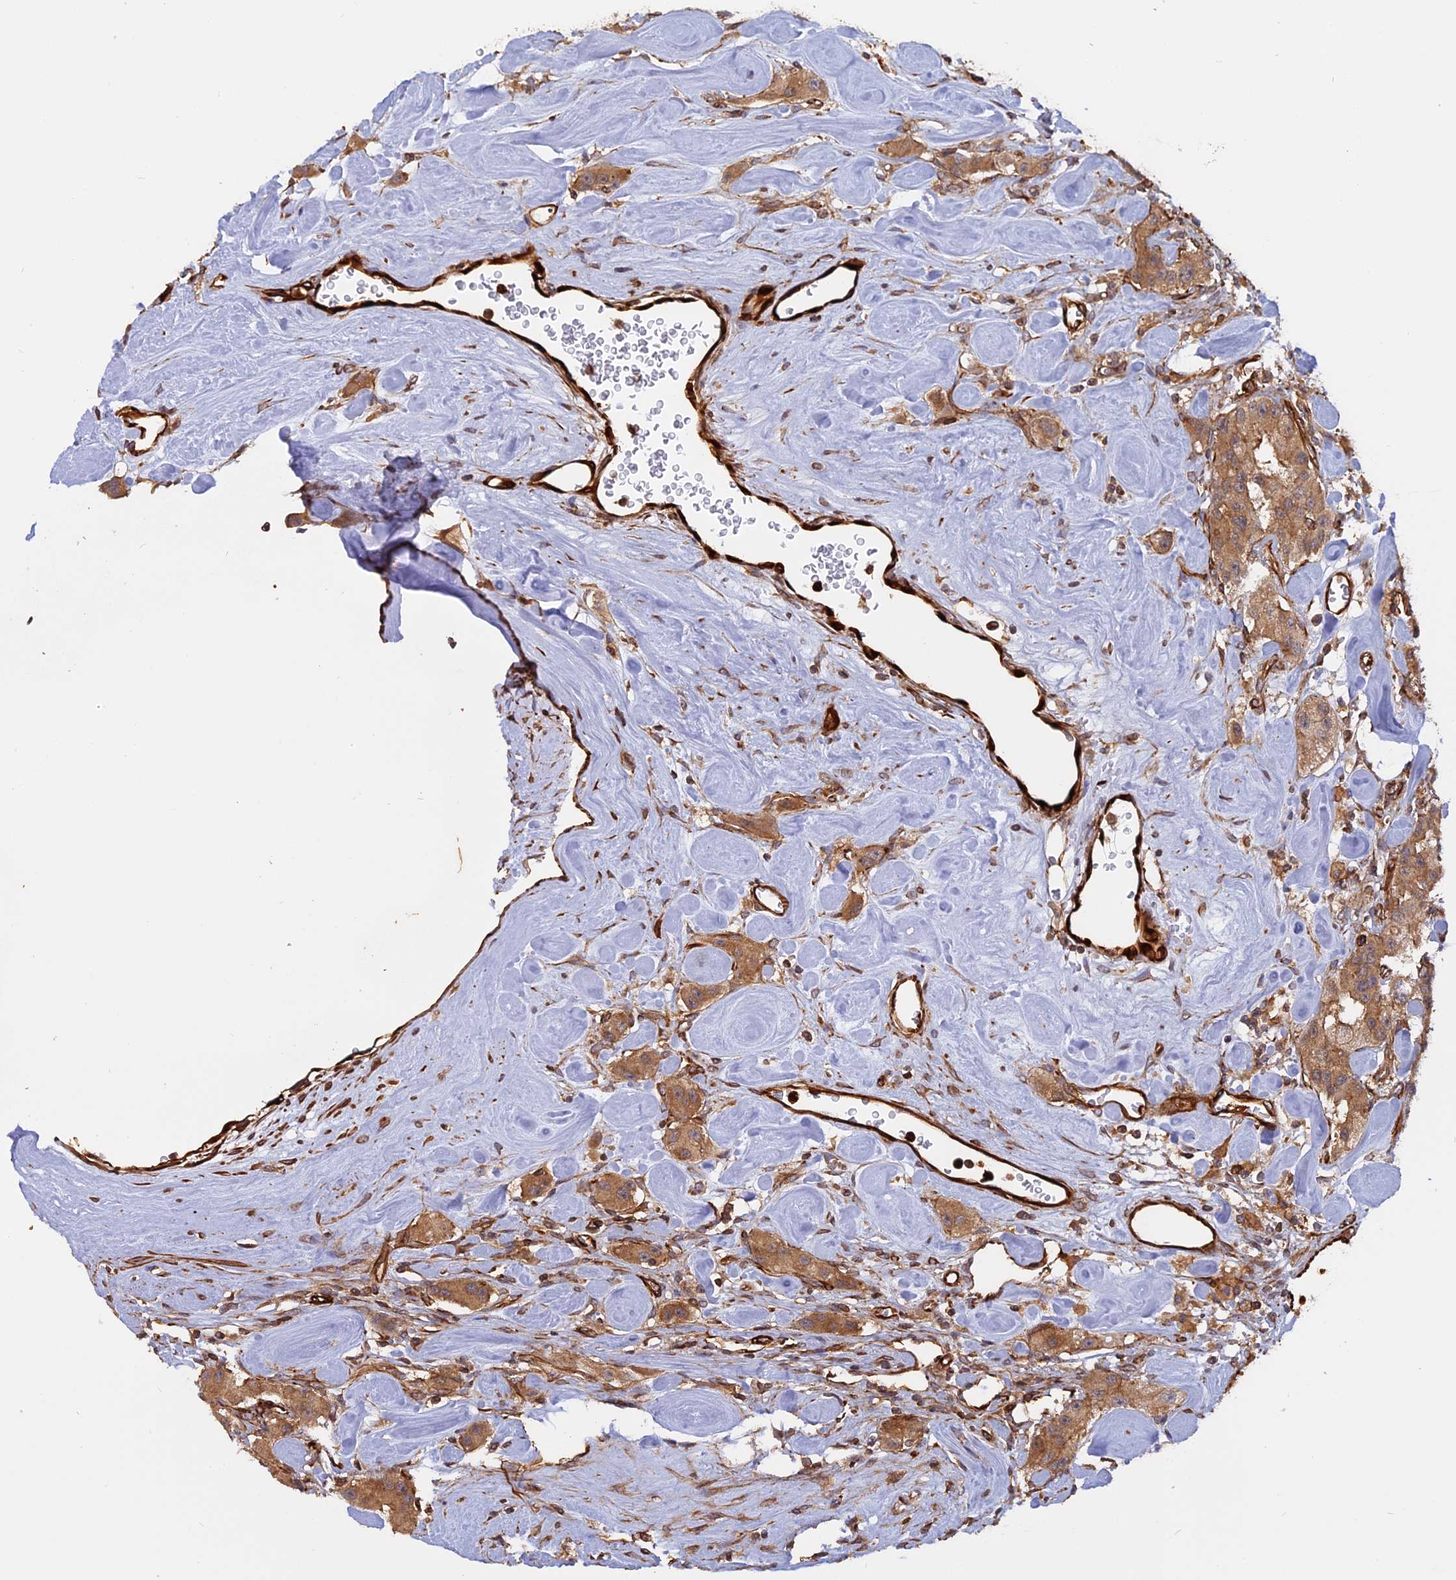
{"staining": {"intensity": "moderate", "quantity": ">75%", "location": "cytoplasmic/membranous"}, "tissue": "carcinoid", "cell_type": "Tumor cells", "image_type": "cancer", "snomed": [{"axis": "morphology", "description": "Carcinoid, malignant, NOS"}, {"axis": "topography", "description": "Pancreas"}], "caption": "This micrograph reveals IHC staining of malignant carcinoid, with medium moderate cytoplasmic/membranous staining in about >75% of tumor cells.", "gene": "PHLDB3", "patient": {"sex": "male", "age": 41}}